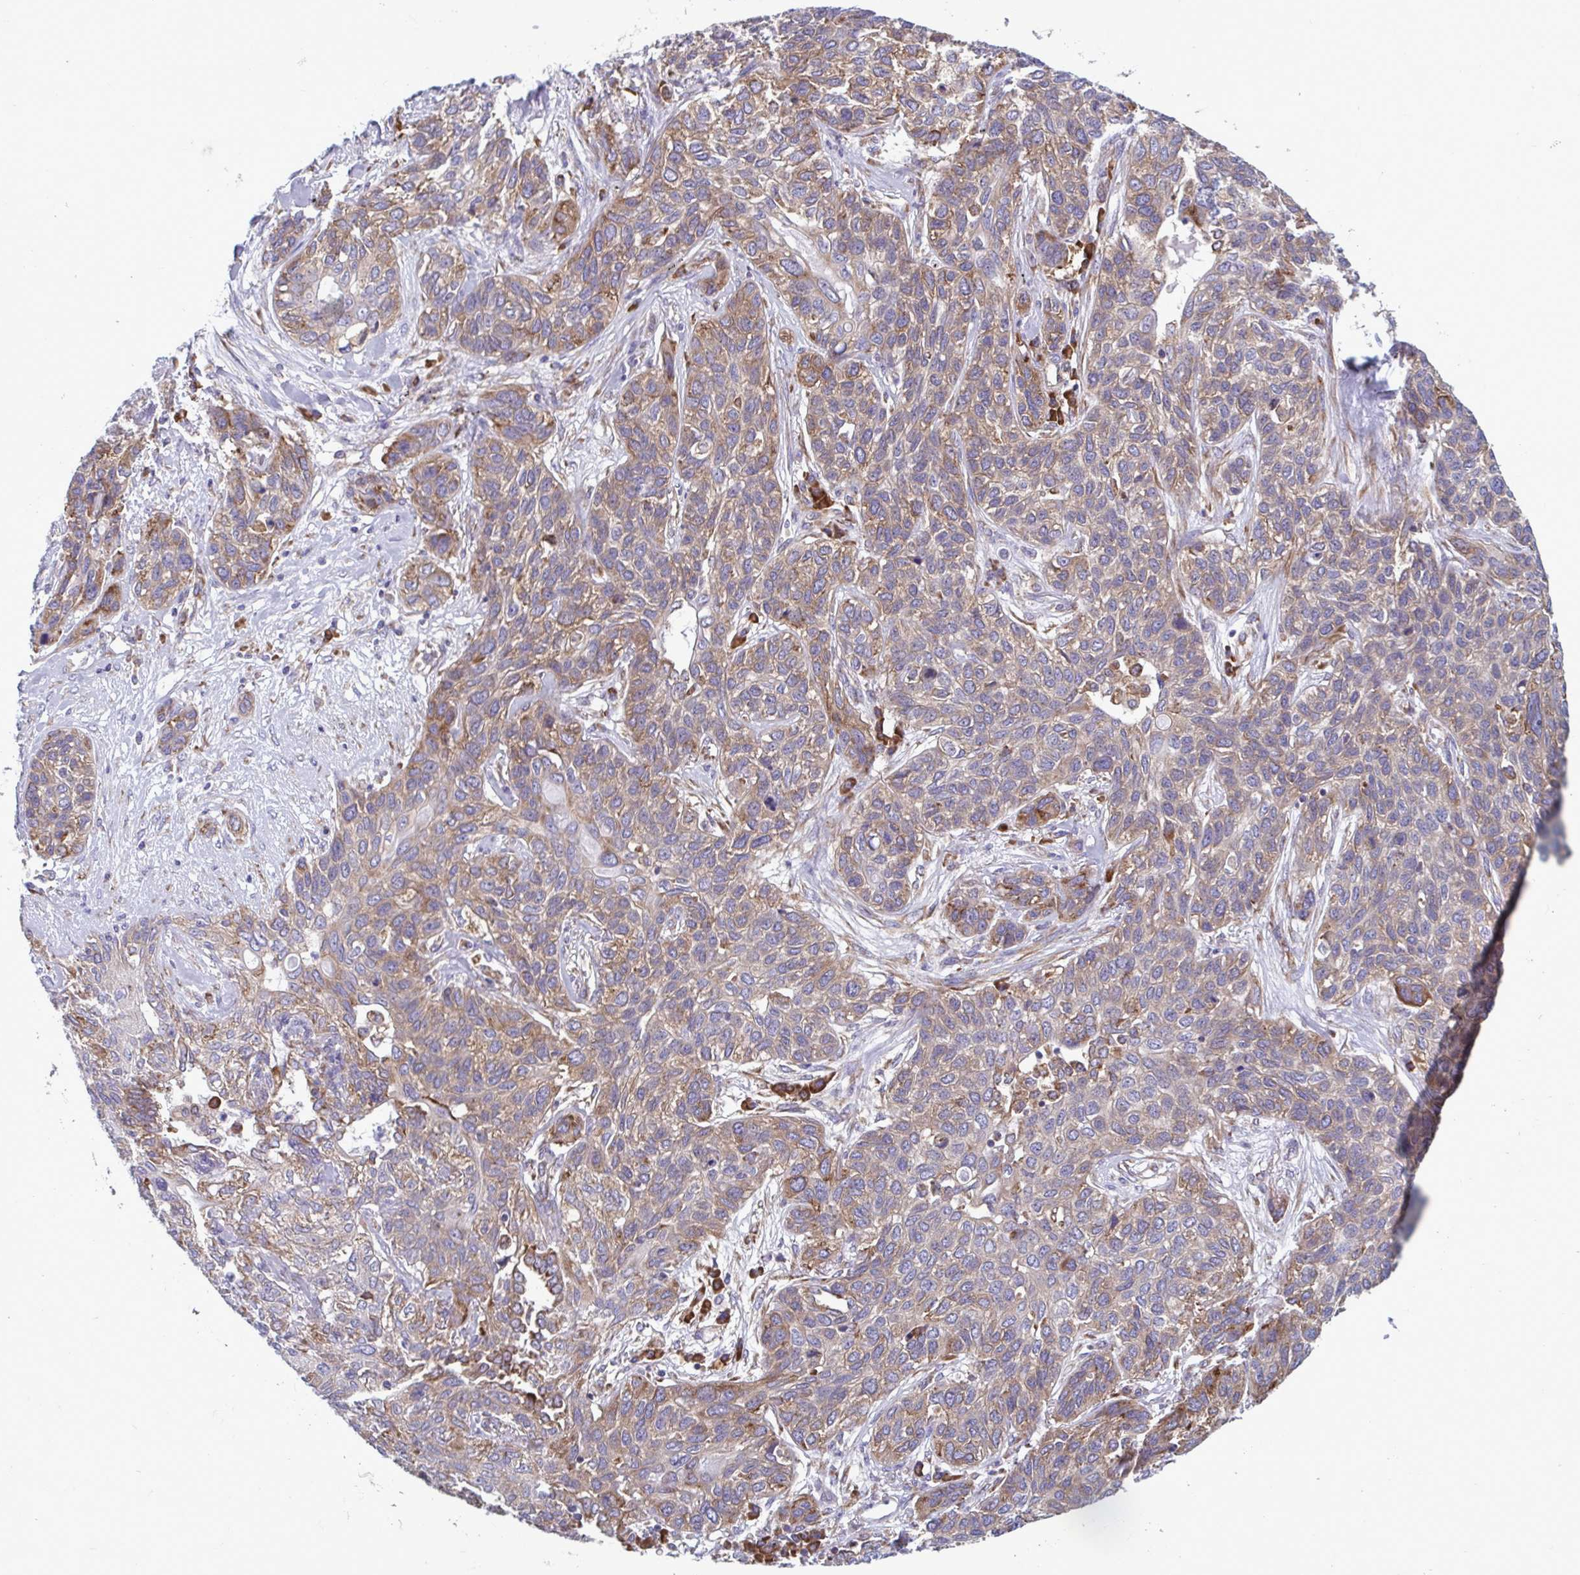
{"staining": {"intensity": "moderate", "quantity": ">75%", "location": "cytoplasmic/membranous"}, "tissue": "lung cancer", "cell_type": "Tumor cells", "image_type": "cancer", "snomed": [{"axis": "morphology", "description": "Squamous cell carcinoma, NOS"}, {"axis": "topography", "description": "Lung"}], "caption": "High-magnification brightfield microscopy of lung squamous cell carcinoma stained with DAB (3,3'-diaminobenzidine) (brown) and counterstained with hematoxylin (blue). tumor cells exhibit moderate cytoplasmic/membranous positivity is appreciated in about>75% of cells.", "gene": "RPS16", "patient": {"sex": "female", "age": 70}}